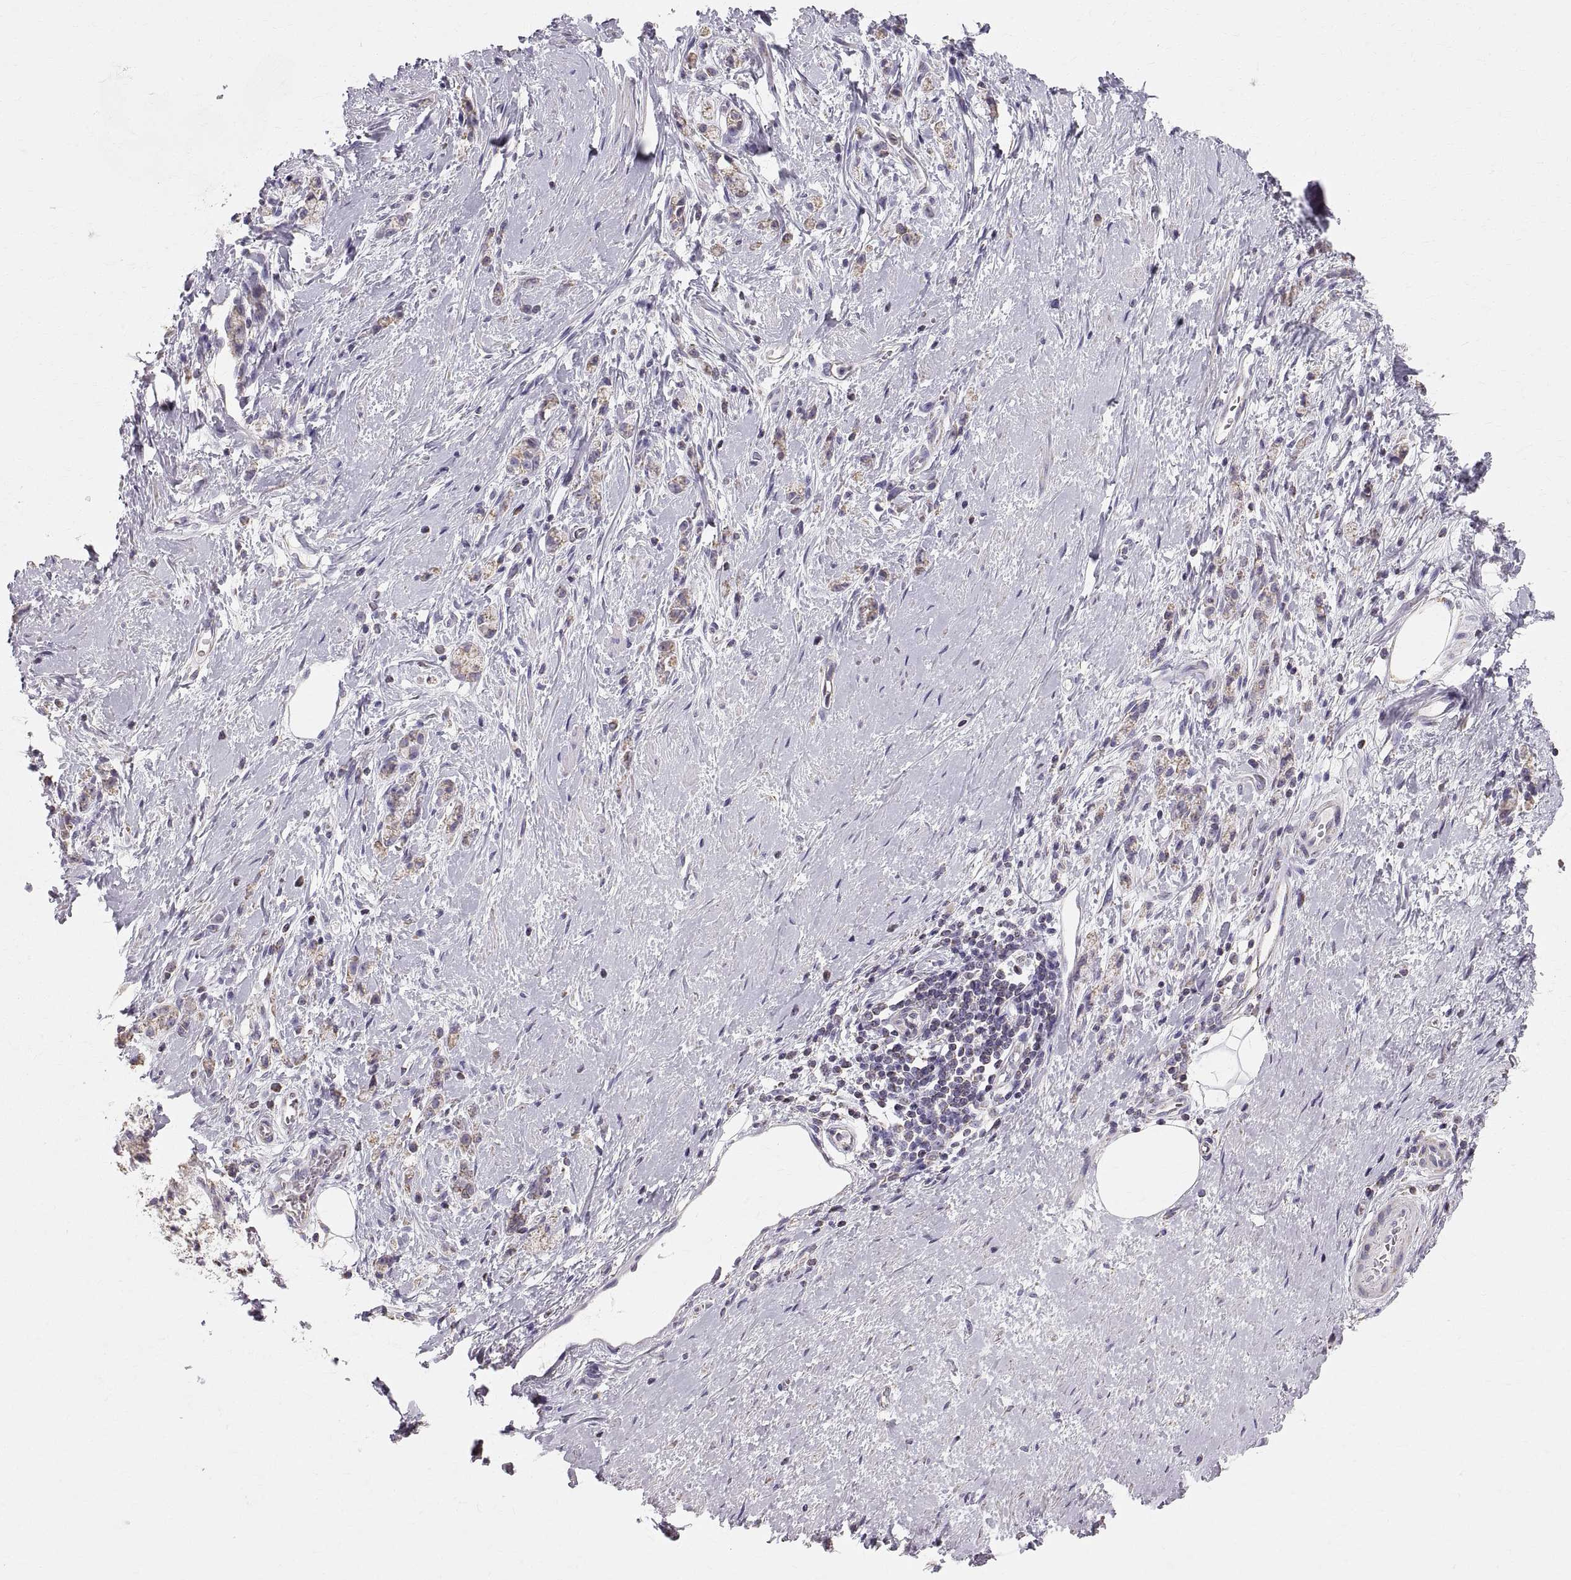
{"staining": {"intensity": "weak", "quantity": "25%-75%", "location": "cytoplasmic/membranous"}, "tissue": "stomach cancer", "cell_type": "Tumor cells", "image_type": "cancer", "snomed": [{"axis": "morphology", "description": "Adenocarcinoma, NOS"}, {"axis": "topography", "description": "Stomach"}], "caption": "Immunohistochemical staining of stomach adenocarcinoma reveals weak cytoplasmic/membranous protein positivity in approximately 25%-75% of tumor cells.", "gene": "STMND1", "patient": {"sex": "male", "age": 58}}